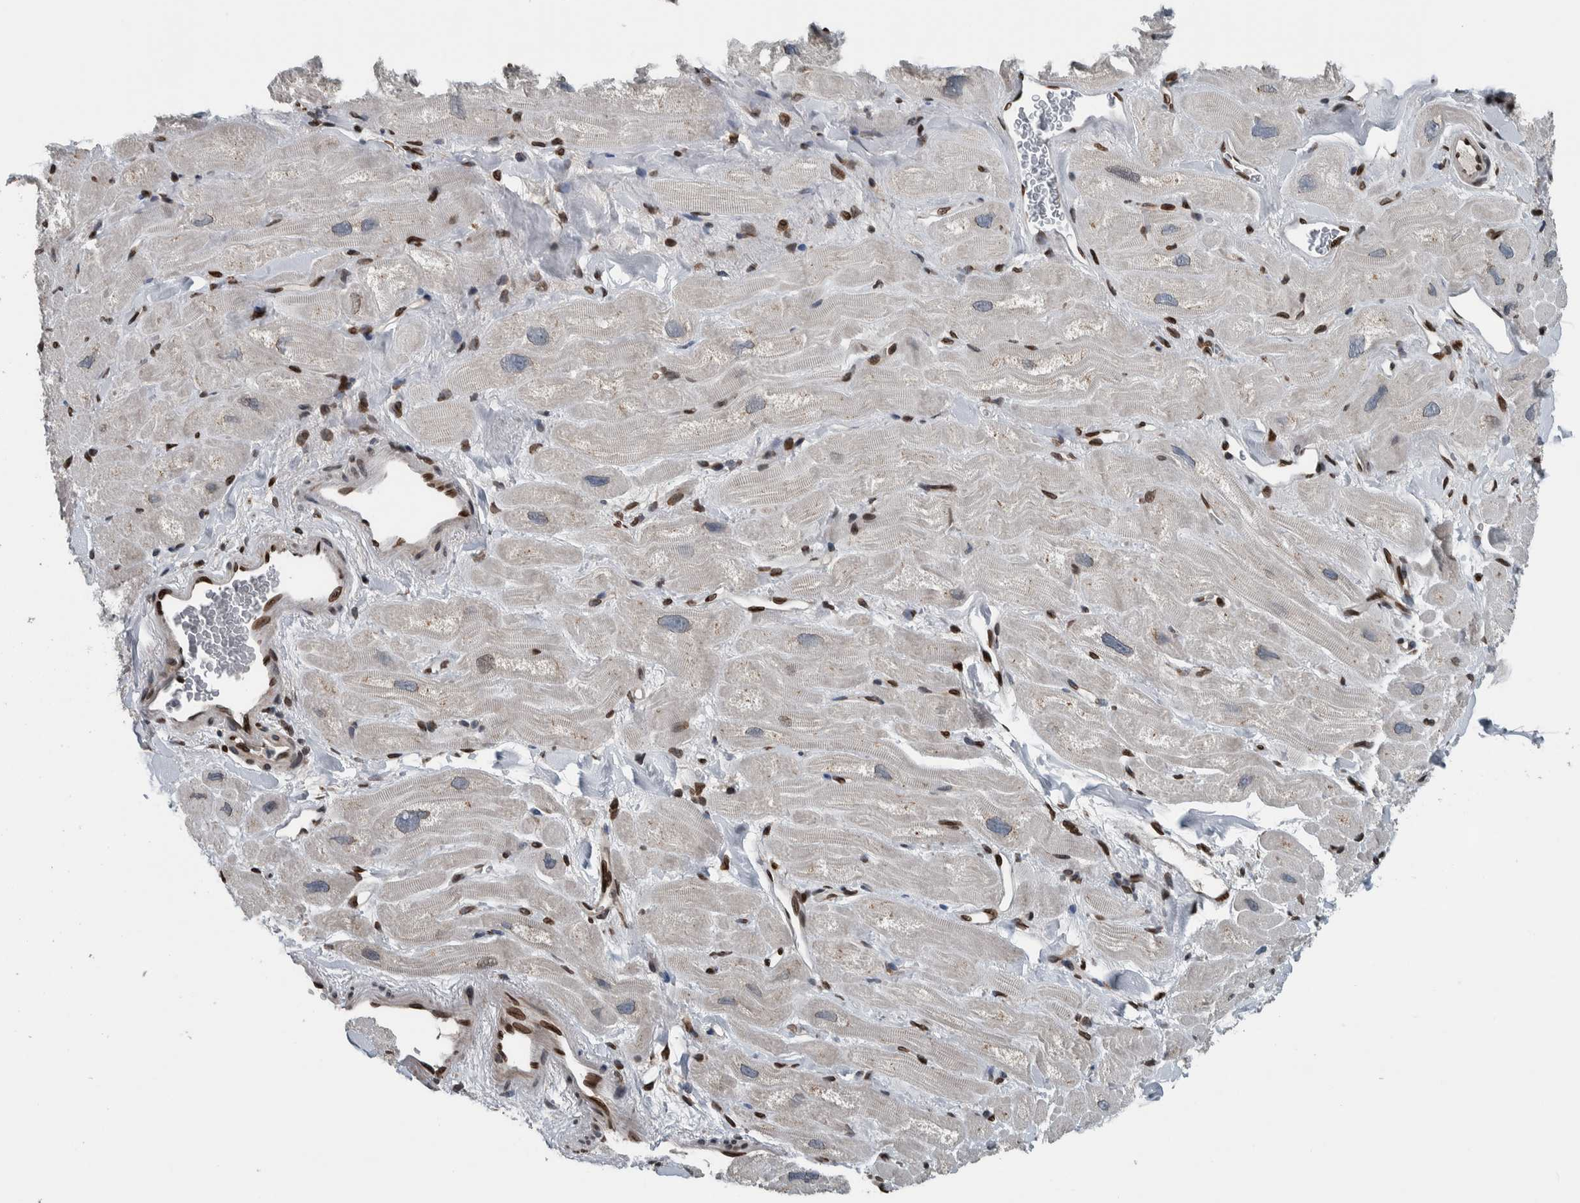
{"staining": {"intensity": "moderate", "quantity": "<25%", "location": "nuclear"}, "tissue": "heart muscle", "cell_type": "Cardiomyocytes", "image_type": "normal", "snomed": [{"axis": "morphology", "description": "Normal tissue, NOS"}, {"axis": "topography", "description": "Heart"}], "caption": "The histopathology image exhibits immunohistochemical staining of benign heart muscle. There is moderate nuclear positivity is present in about <25% of cardiomyocytes. (DAB IHC, brown staining for protein, blue staining for nuclei).", "gene": "FAM135B", "patient": {"sex": "male", "age": 49}}